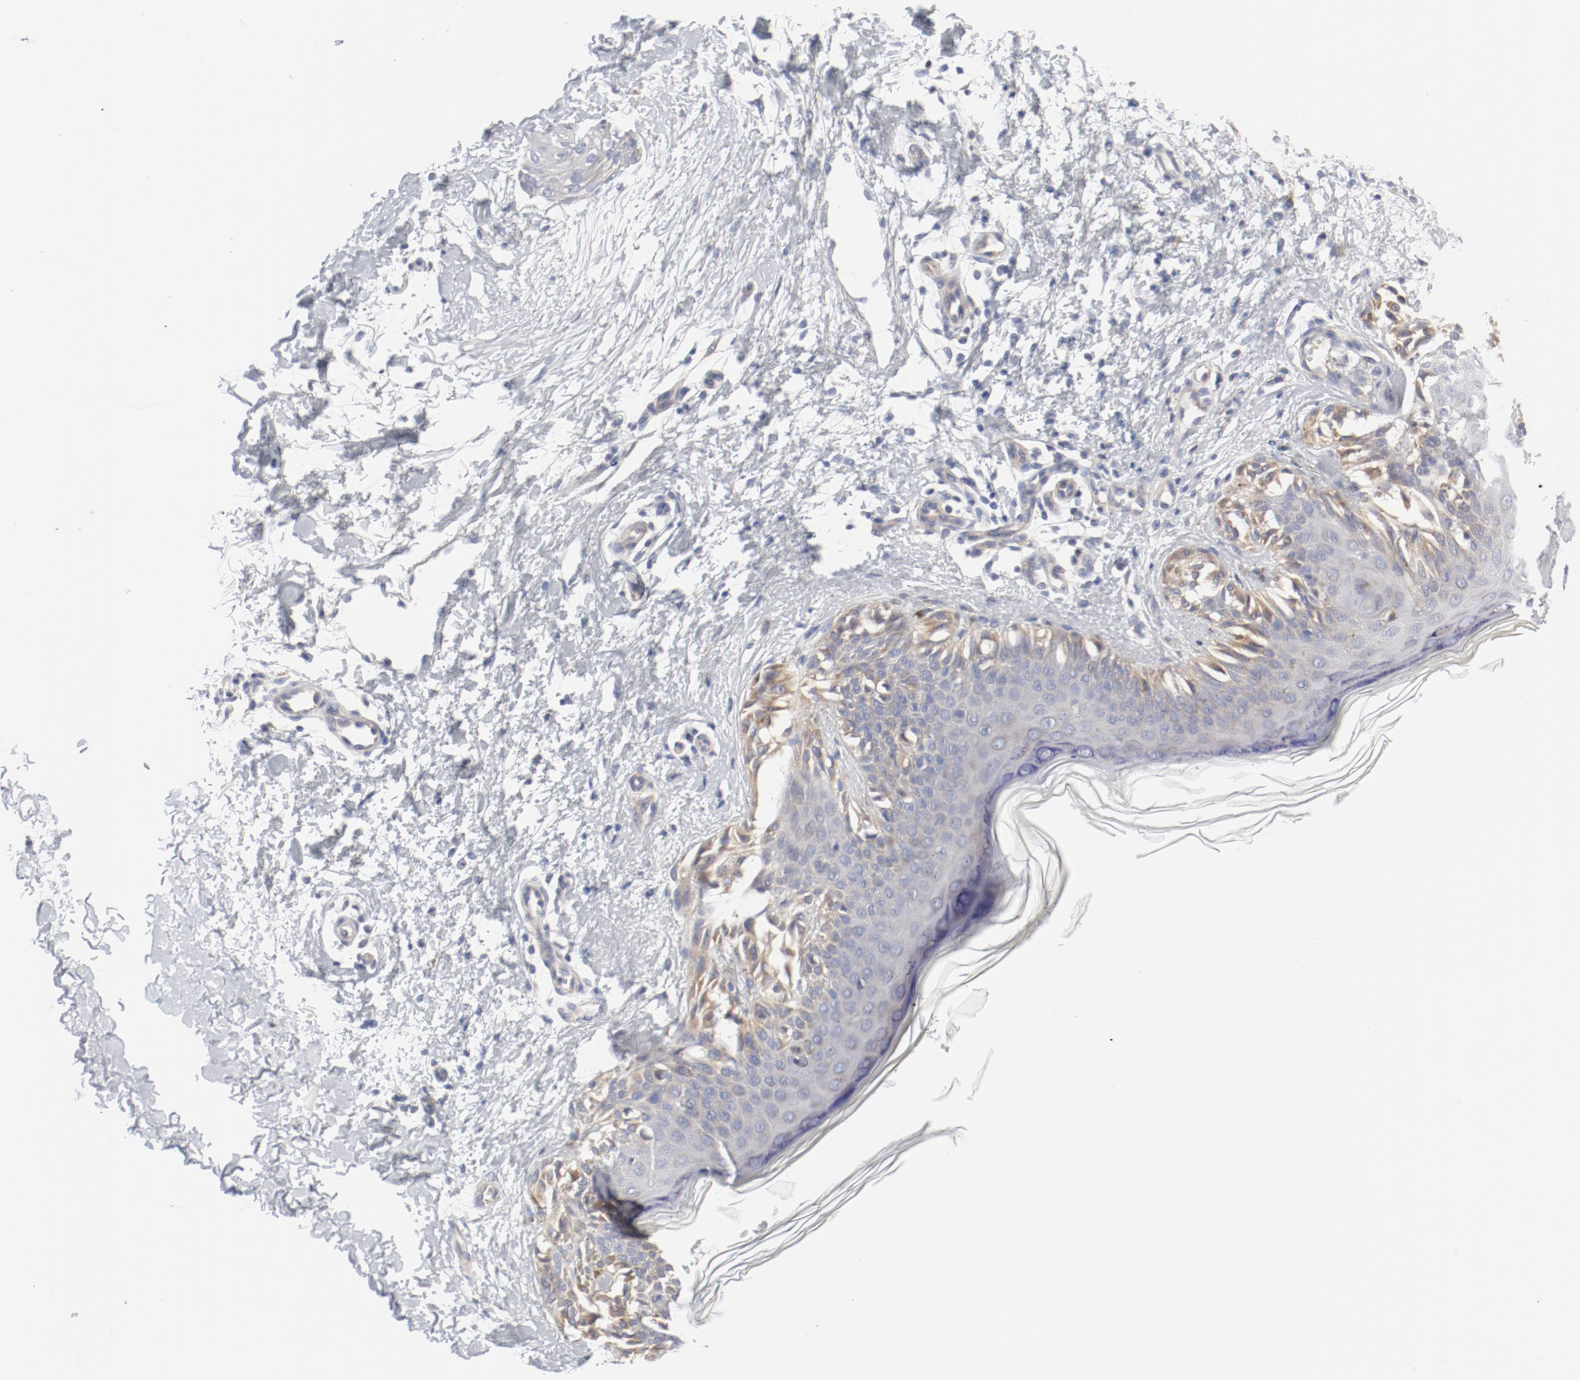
{"staining": {"intensity": "moderate", "quantity": ">75%", "location": "cytoplasmic/membranous"}, "tissue": "melanoma", "cell_type": "Tumor cells", "image_type": "cancer", "snomed": [{"axis": "morphology", "description": "Normal tissue, NOS"}, {"axis": "morphology", "description": "Malignant melanoma, NOS"}, {"axis": "topography", "description": "Skin"}], "caption": "An image of melanoma stained for a protein demonstrates moderate cytoplasmic/membranous brown staining in tumor cells. Nuclei are stained in blue.", "gene": "BAD", "patient": {"sex": "male", "age": 83}}